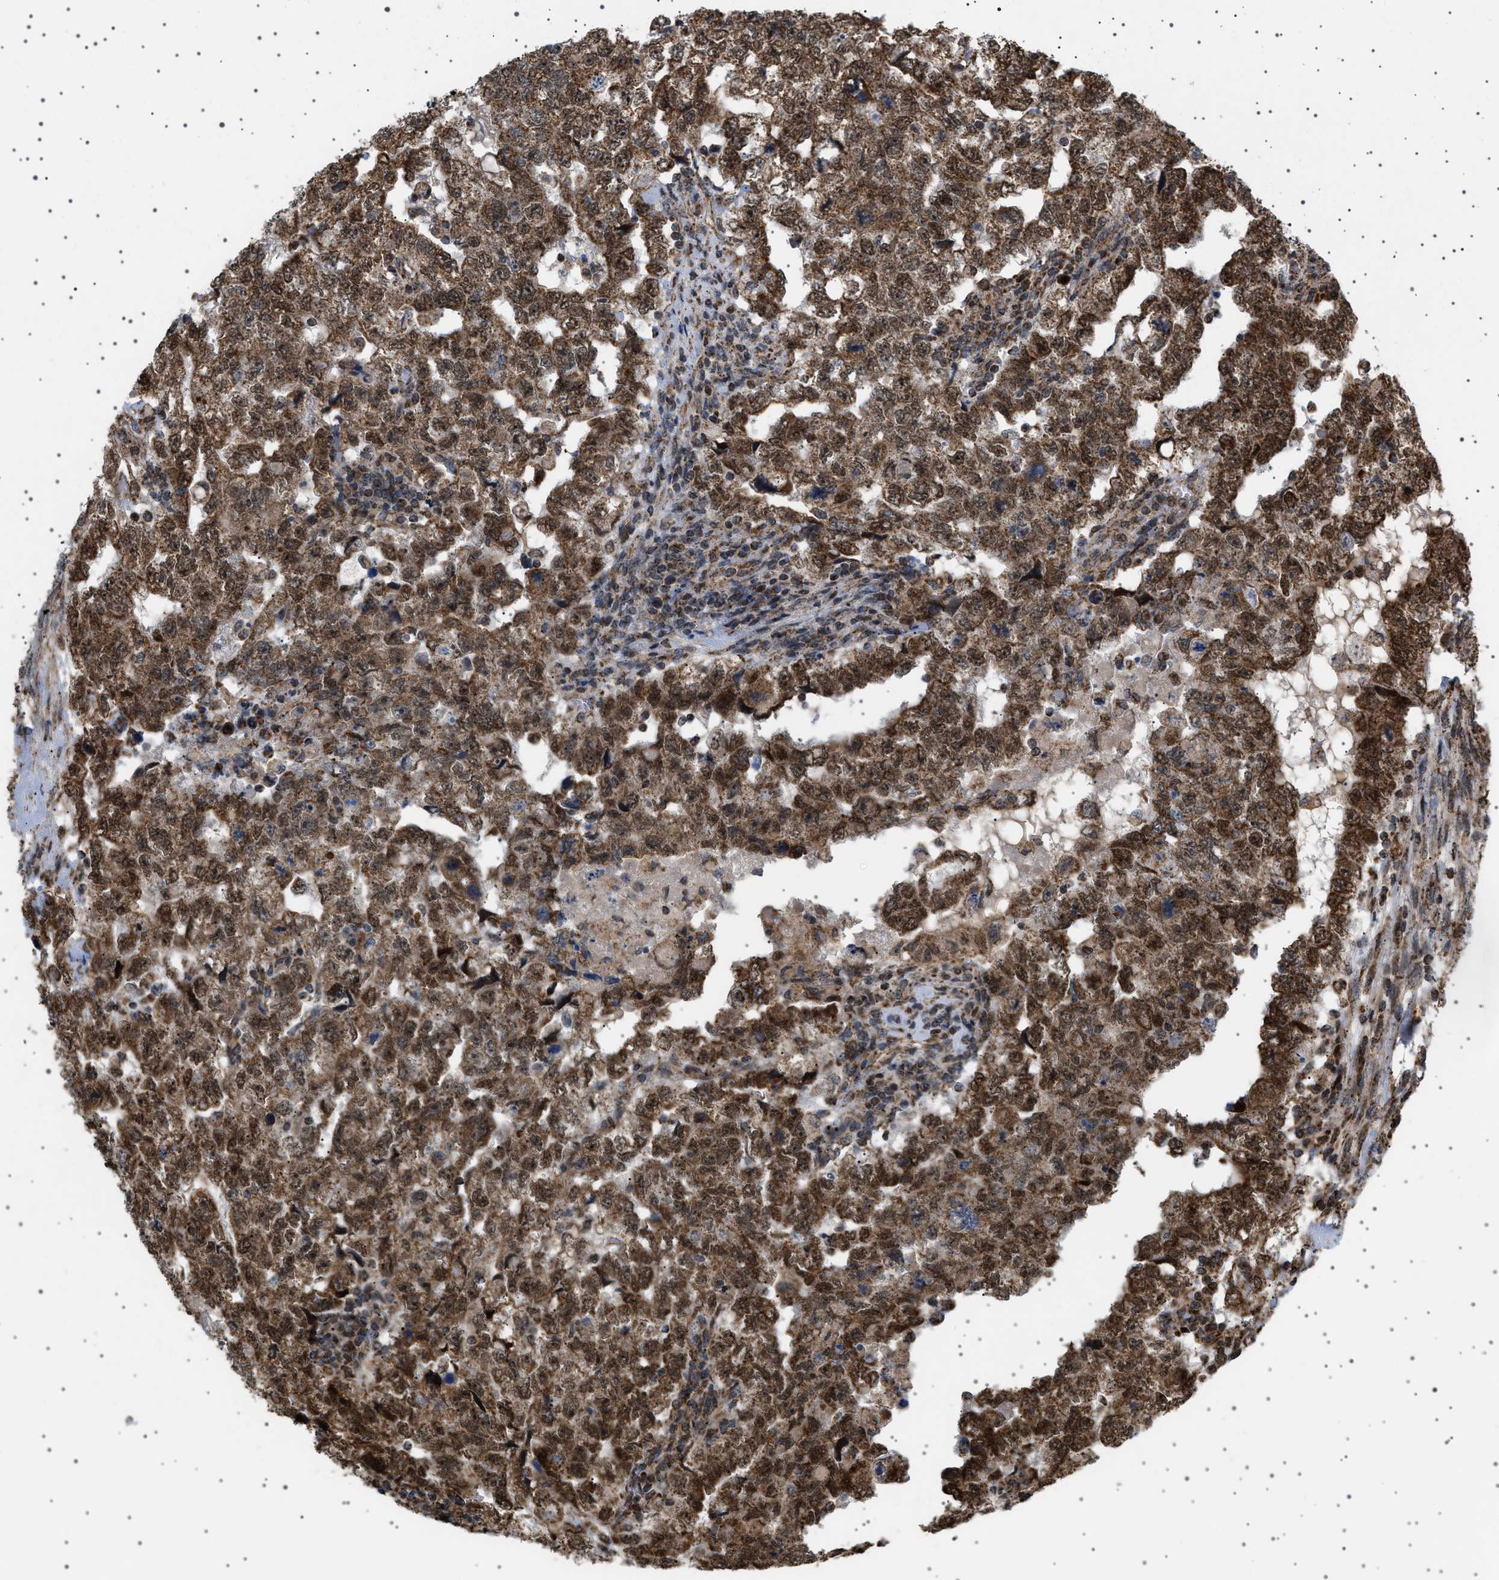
{"staining": {"intensity": "strong", "quantity": ">75%", "location": "cytoplasmic/membranous,nuclear"}, "tissue": "testis cancer", "cell_type": "Tumor cells", "image_type": "cancer", "snomed": [{"axis": "morphology", "description": "Carcinoma, Embryonal, NOS"}, {"axis": "topography", "description": "Testis"}], "caption": "Brown immunohistochemical staining in human testis cancer reveals strong cytoplasmic/membranous and nuclear expression in approximately >75% of tumor cells.", "gene": "MELK", "patient": {"sex": "male", "age": 36}}